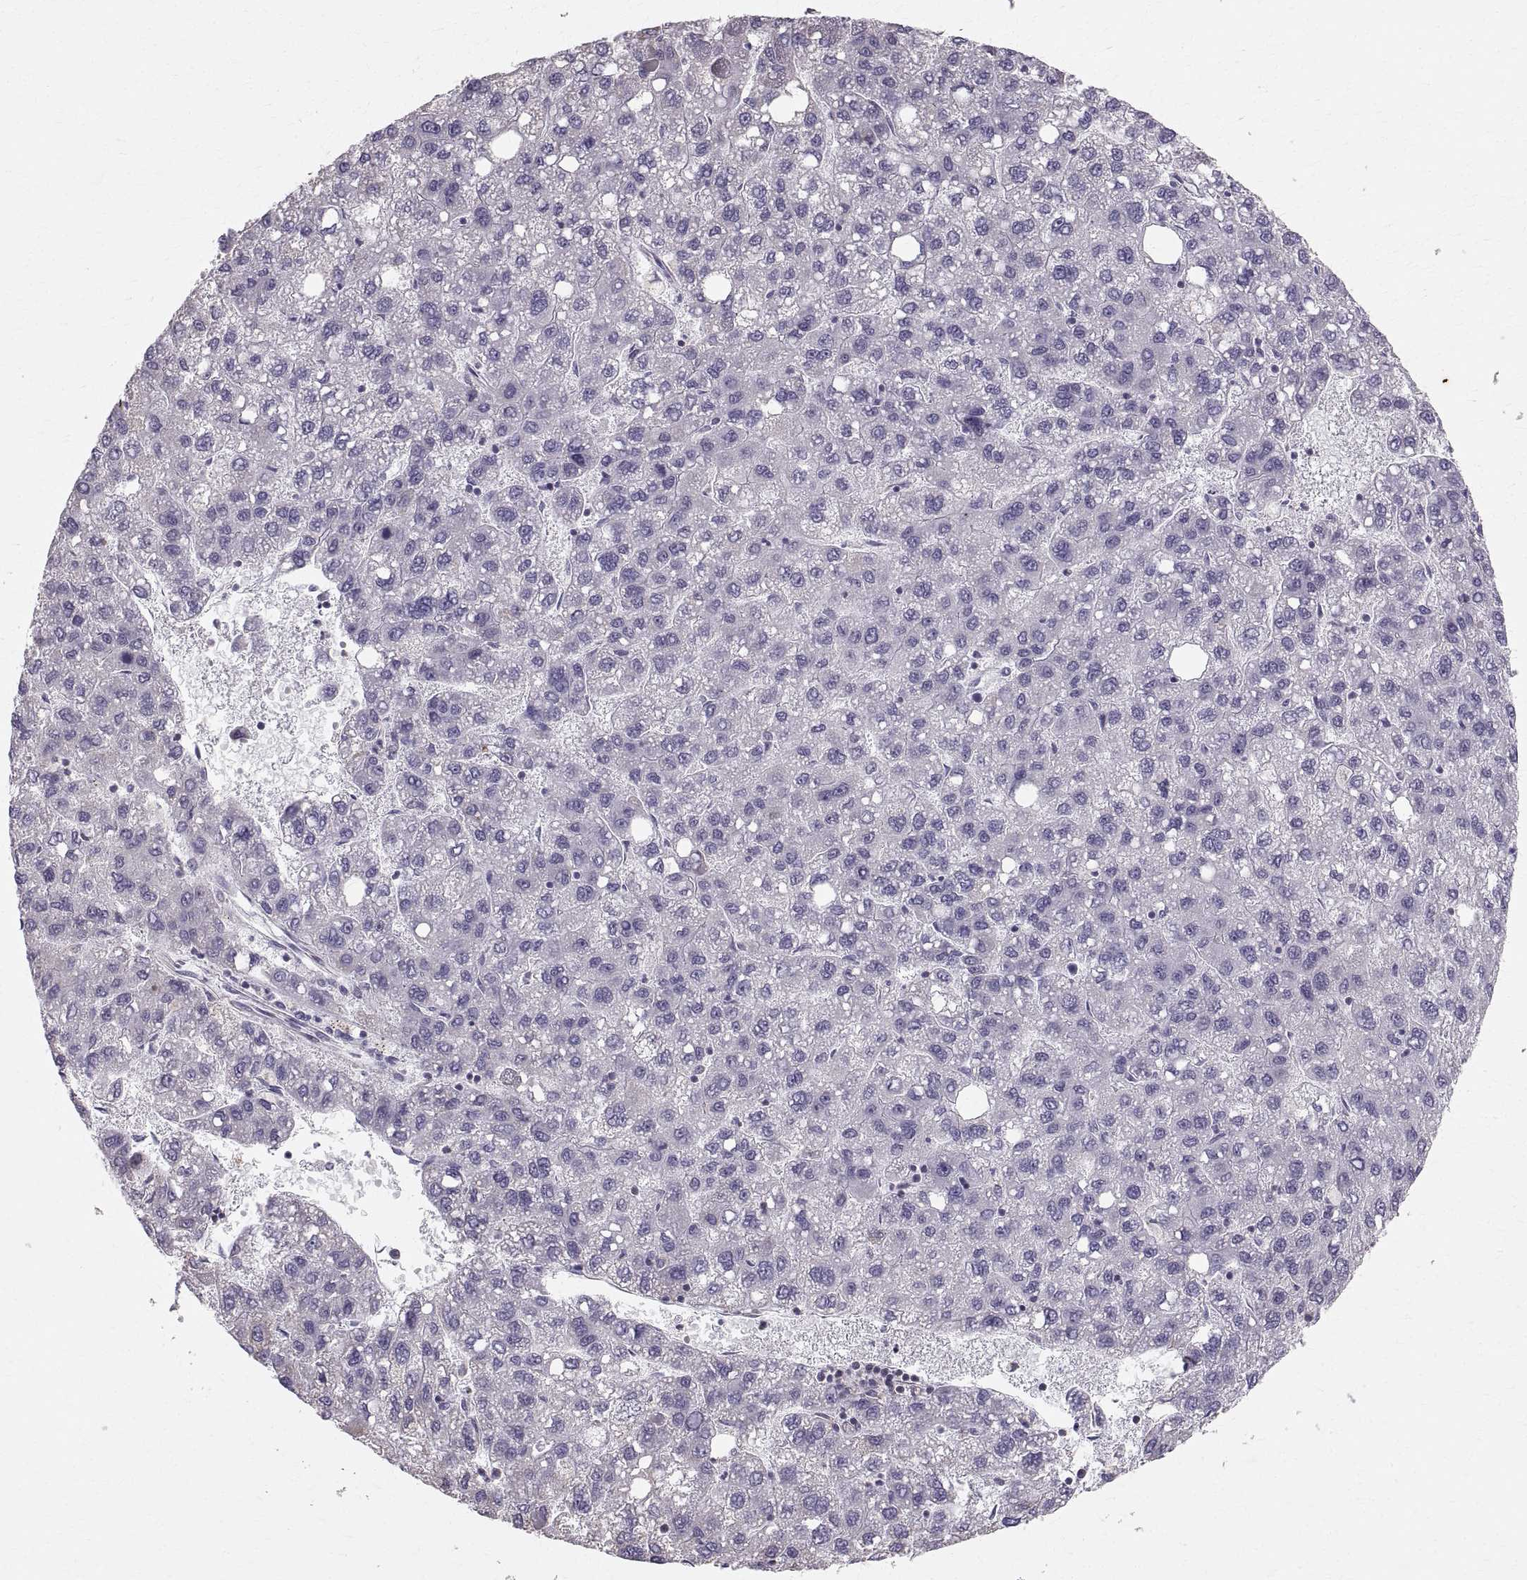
{"staining": {"intensity": "negative", "quantity": "none", "location": "none"}, "tissue": "liver cancer", "cell_type": "Tumor cells", "image_type": "cancer", "snomed": [{"axis": "morphology", "description": "Carcinoma, Hepatocellular, NOS"}, {"axis": "topography", "description": "Liver"}], "caption": "Immunohistochemistry (IHC) of human liver cancer demonstrates no staining in tumor cells. (DAB IHC with hematoxylin counter stain).", "gene": "STMND1", "patient": {"sex": "female", "age": 82}}